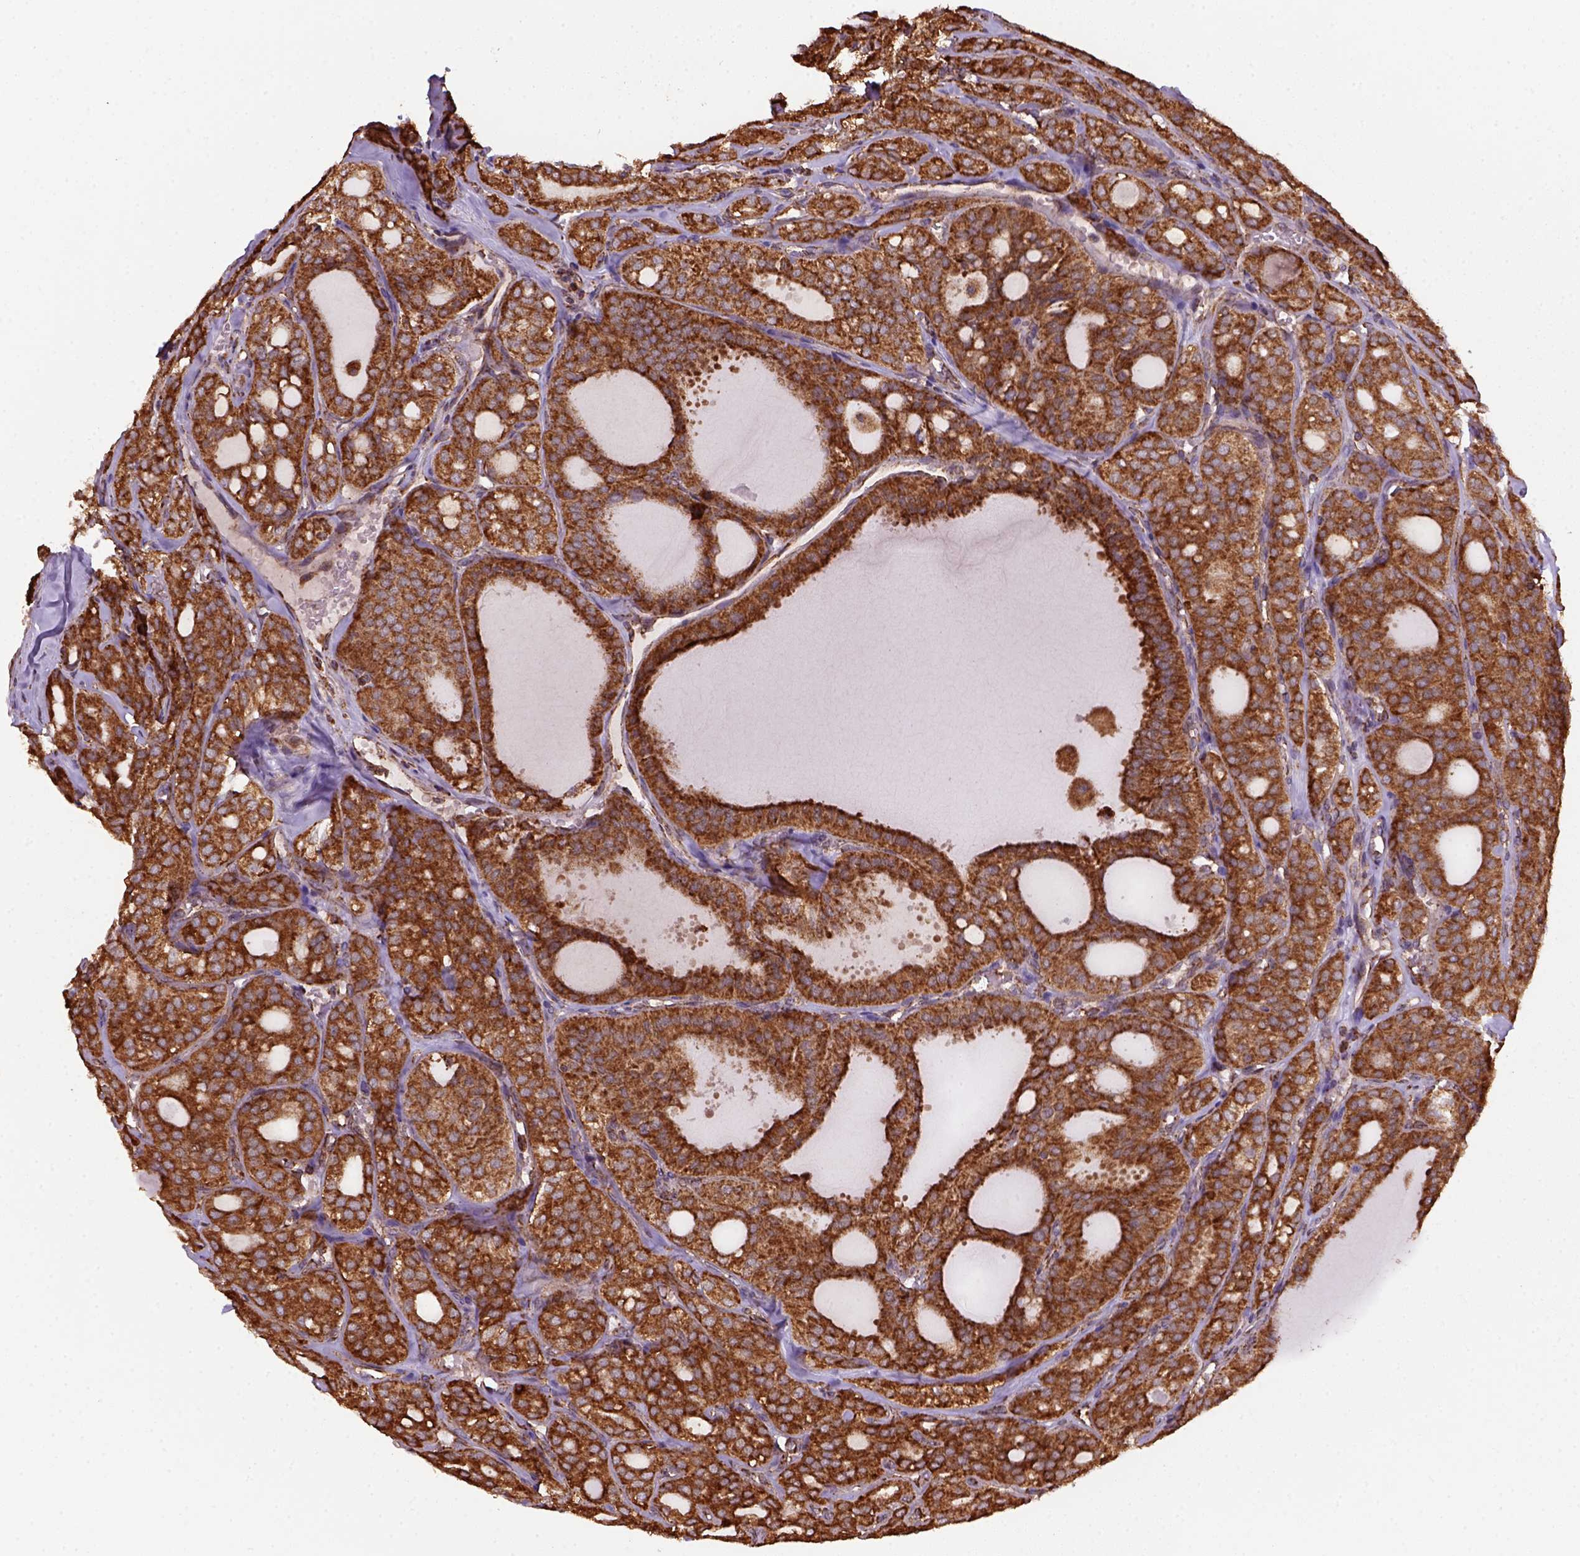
{"staining": {"intensity": "strong", "quantity": ">75%", "location": "cytoplasmic/membranous"}, "tissue": "thyroid cancer", "cell_type": "Tumor cells", "image_type": "cancer", "snomed": [{"axis": "morphology", "description": "Follicular adenoma carcinoma, NOS"}, {"axis": "topography", "description": "Thyroid gland"}], "caption": "IHC (DAB (3,3'-diaminobenzidine)) staining of thyroid follicular adenoma carcinoma displays strong cytoplasmic/membranous protein expression in about >75% of tumor cells.", "gene": "MAPK8IP3", "patient": {"sex": "male", "age": 75}}